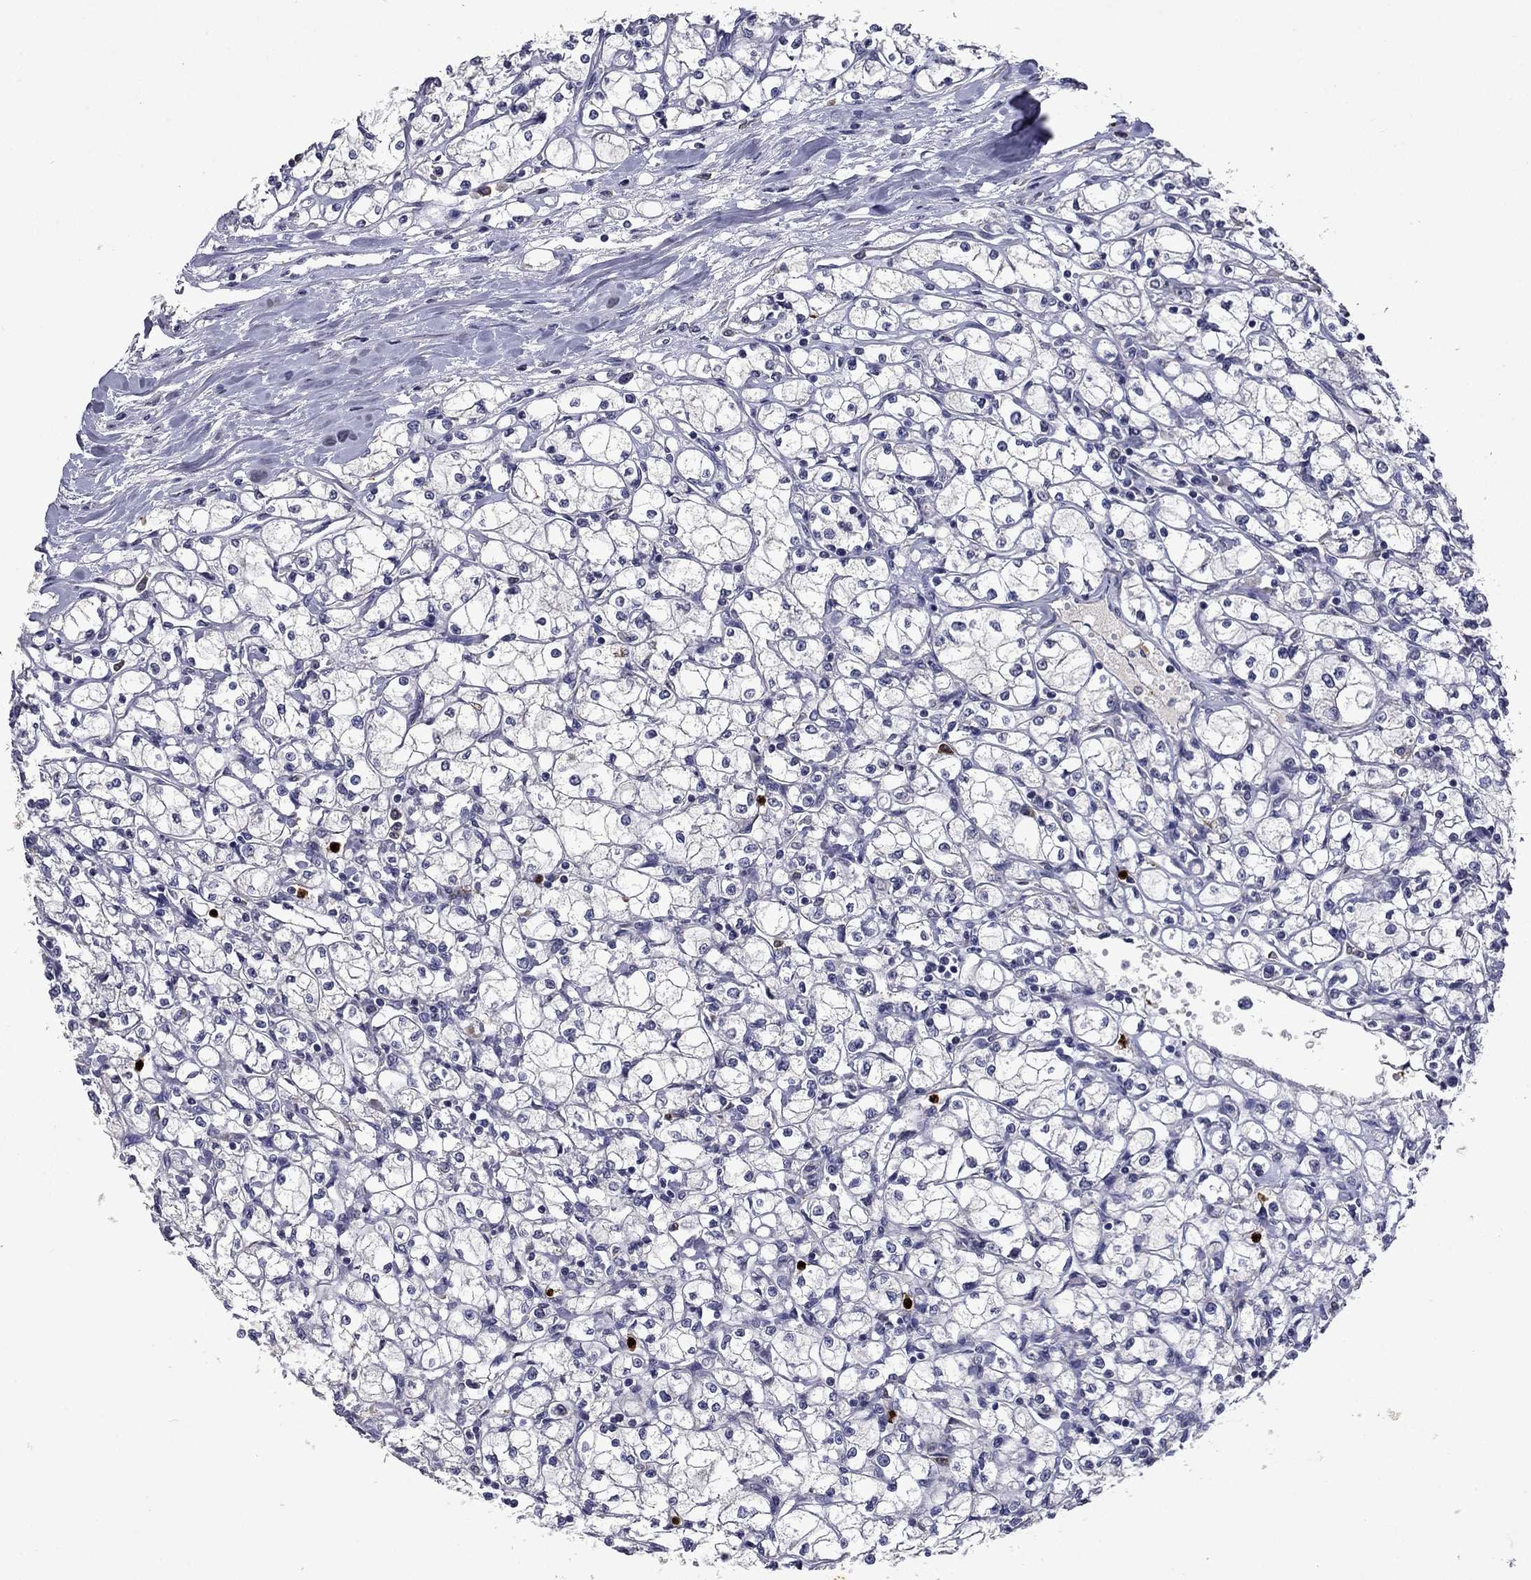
{"staining": {"intensity": "negative", "quantity": "none", "location": "none"}, "tissue": "renal cancer", "cell_type": "Tumor cells", "image_type": "cancer", "snomed": [{"axis": "morphology", "description": "Adenocarcinoma, NOS"}, {"axis": "topography", "description": "Kidney"}], "caption": "Immunohistochemistry (IHC) photomicrograph of human adenocarcinoma (renal) stained for a protein (brown), which demonstrates no expression in tumor cells.", "gene": "IRF5", "patient": {"sex": "male", "age": 67}}